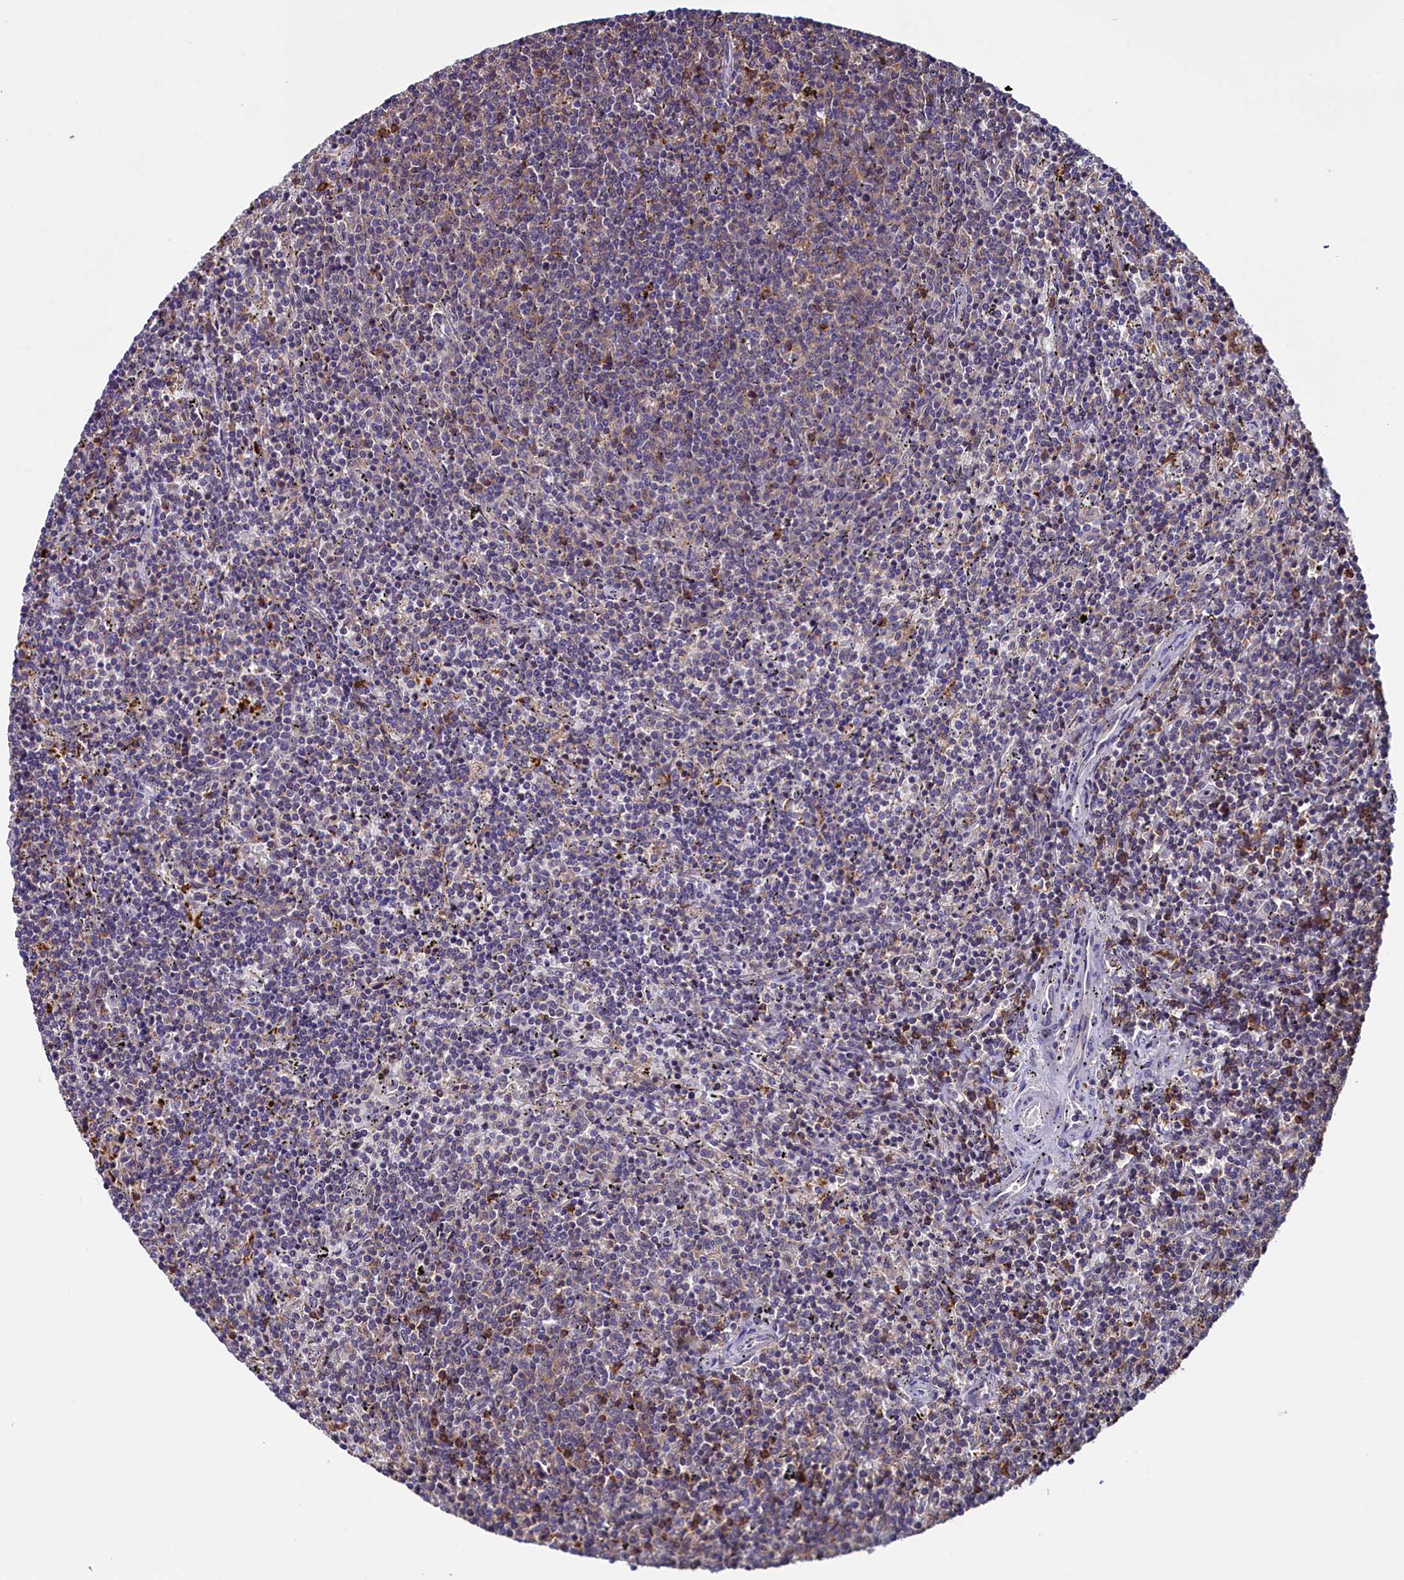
{"staining": {"intensity": "negative", "quantity": "none", "location": "none"}, "tissue": "lymphoma", "cell_type": "Tumor cells", "image_type": "cancer", "snomed": [{"axis": "morphology", "description": "Malignant lymphoma, non-Hodgkin's type, Low grade"}, {"axis": "topography", "description": "Spleen"}], "caption": "Human lymphoma stained for a protein using immunohistochemistry (IHC) exhibits no expression in tumor cells.", "gene": "CIAPIN1", "patient": {"sex": "female", "age": 50}}